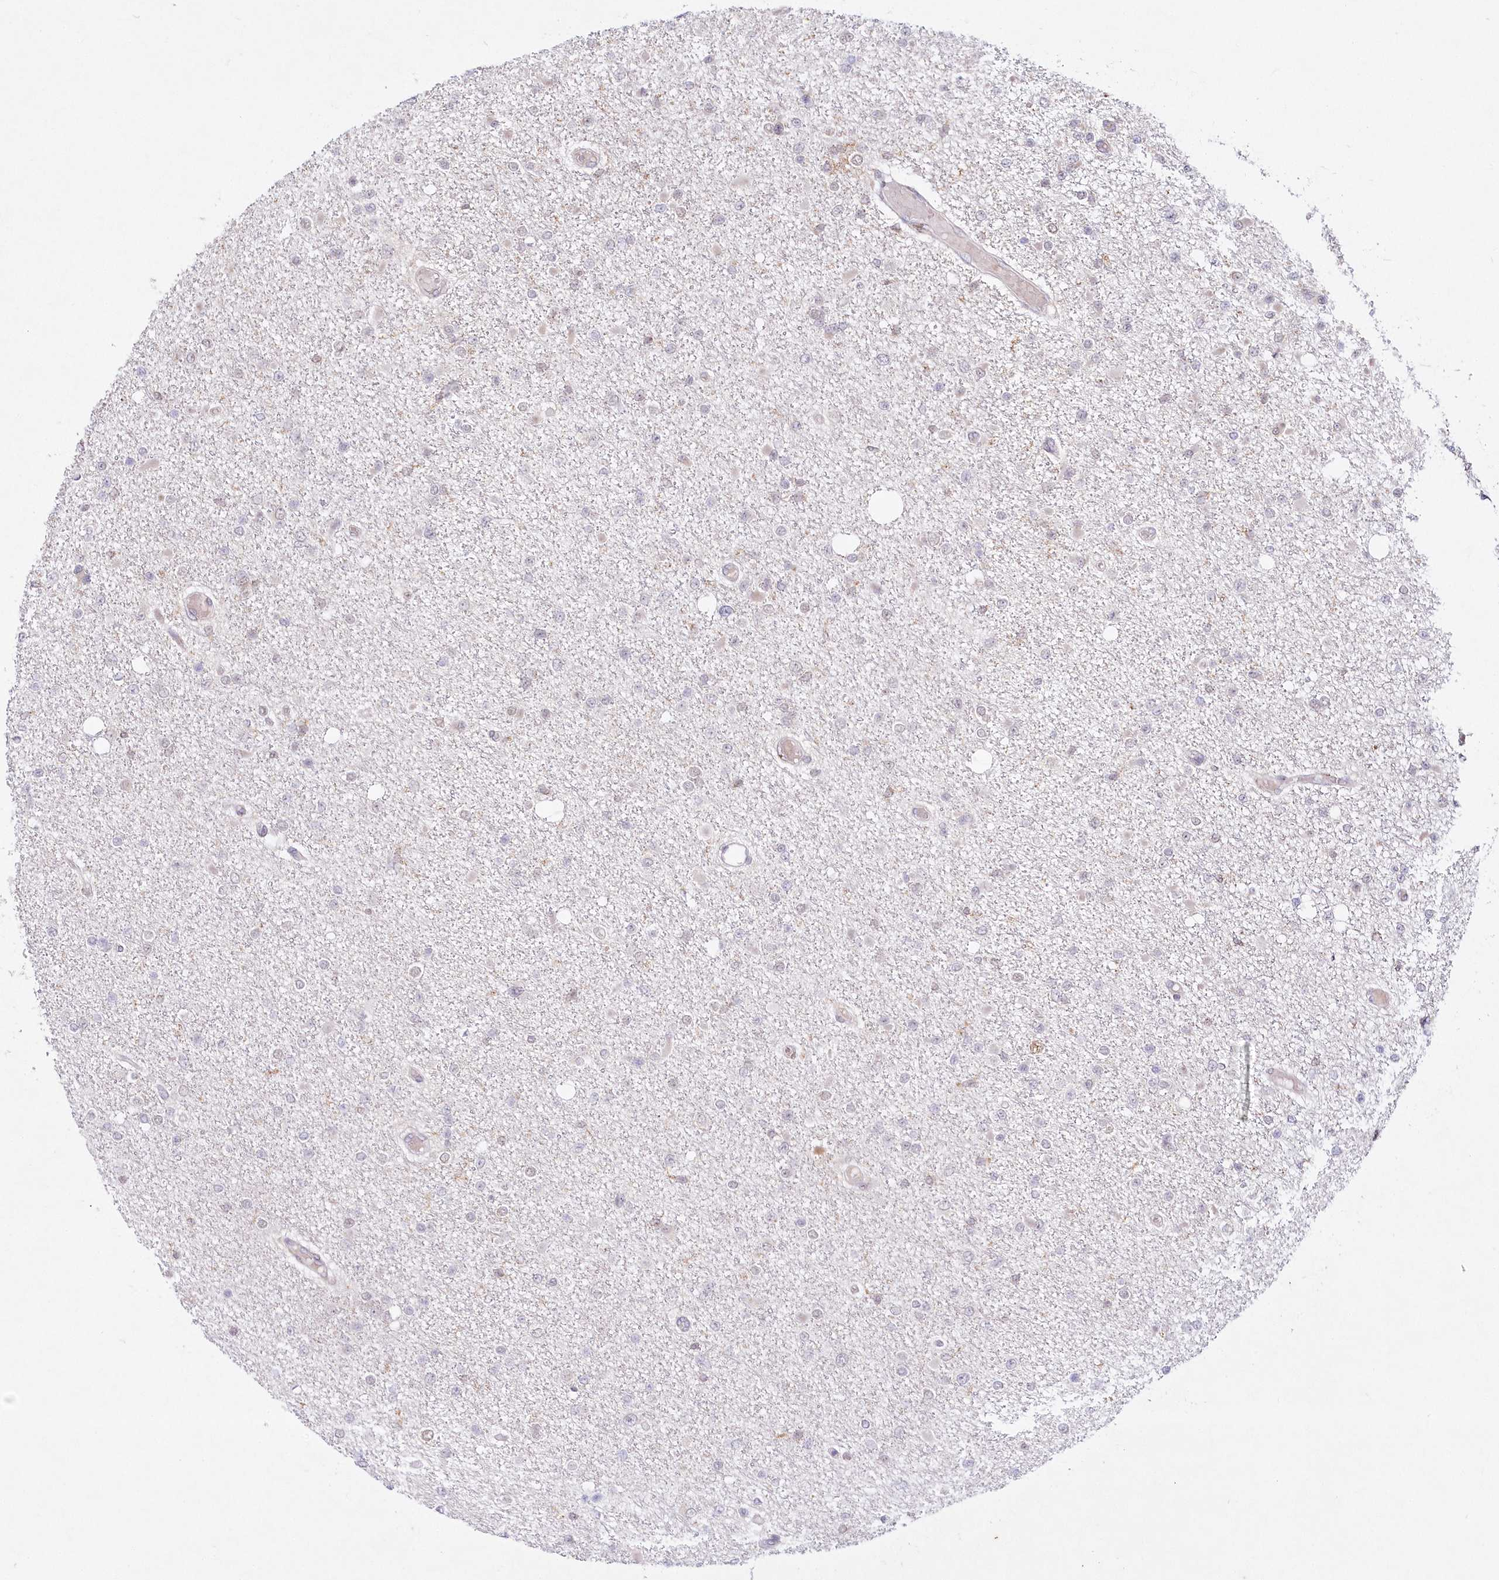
{"staining": {"intensity": "negative", "quantity": "none", "location": "none"}, "tissue": "glioma", "cell_type": "Tumor cells", "image_type": "cancer", "snomed": [{"axis": "morphology", "description": "Glioma, malignant, Low grade"}, {"axis": "topography", "description": "Brain"}], "caption": "Immunohistochemical staining of malignant glioma (low-grade) displays no significant expression in tumor cells.", "gene": "LDB1", "patient": {"sex": "female", "age": 22}}